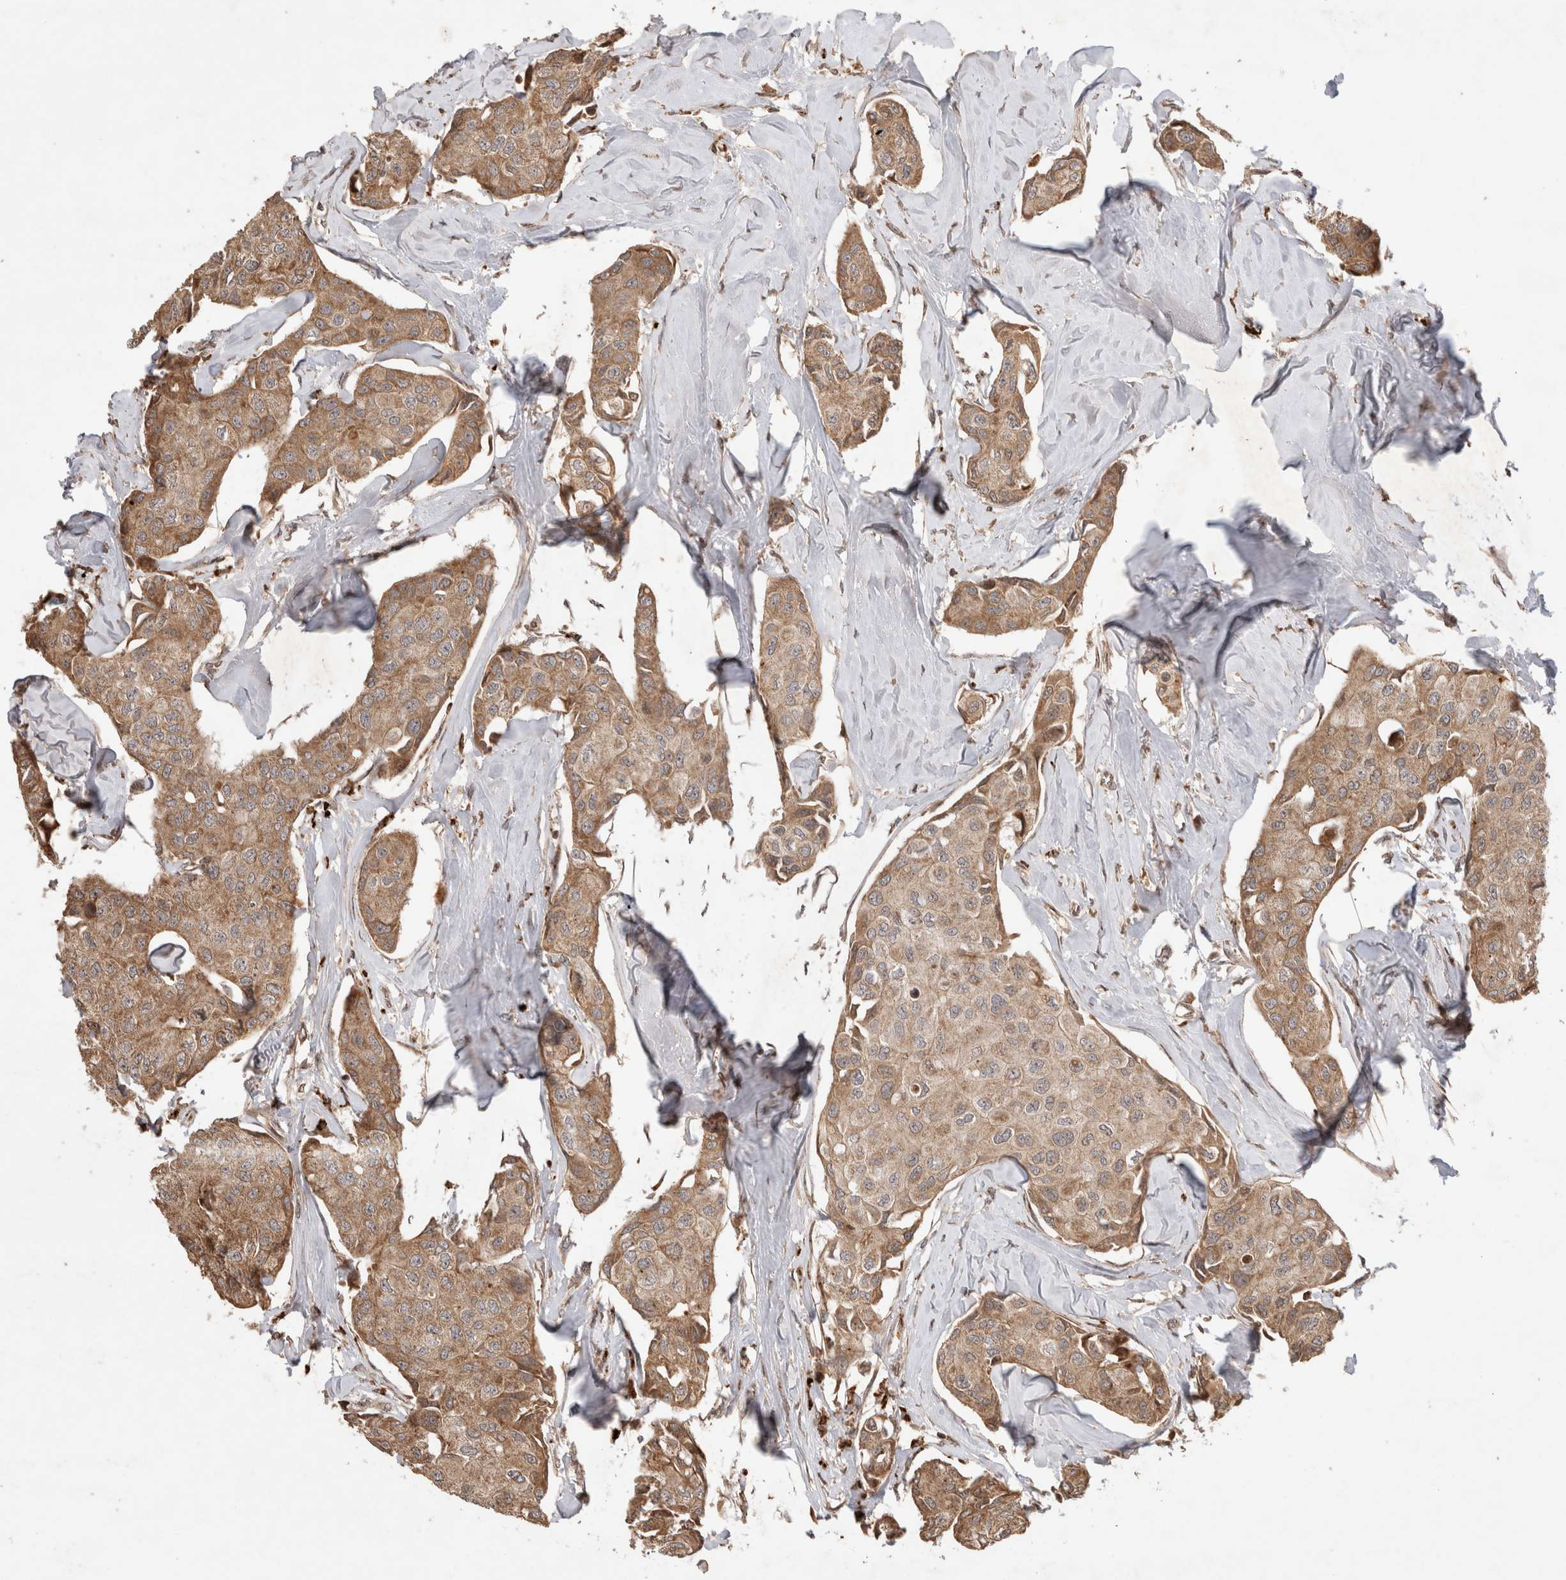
{"staining": {"intensity": "moderate", "quantity": ">75%", "location": "cytoplasmic/membranous"}, "tissue": "breast cancer", "cell_type": "Tumor cells", "image_type": "cancer", "snomed": [{"axis": "morphology", "description": "Duct carcinoma"}, {"axis": "topography", "description": "Breast"}], "caption": "Immunohistochemical staining of breast cancer demonstrates moderate cytoplasmic/membranous protein expression in about >75% of tumor cells. The protein of interest is shown in brown color, while the nuclei are stained blue.", "gene": "FAM221A", "patient": {"sex": "female", "age": 80}}